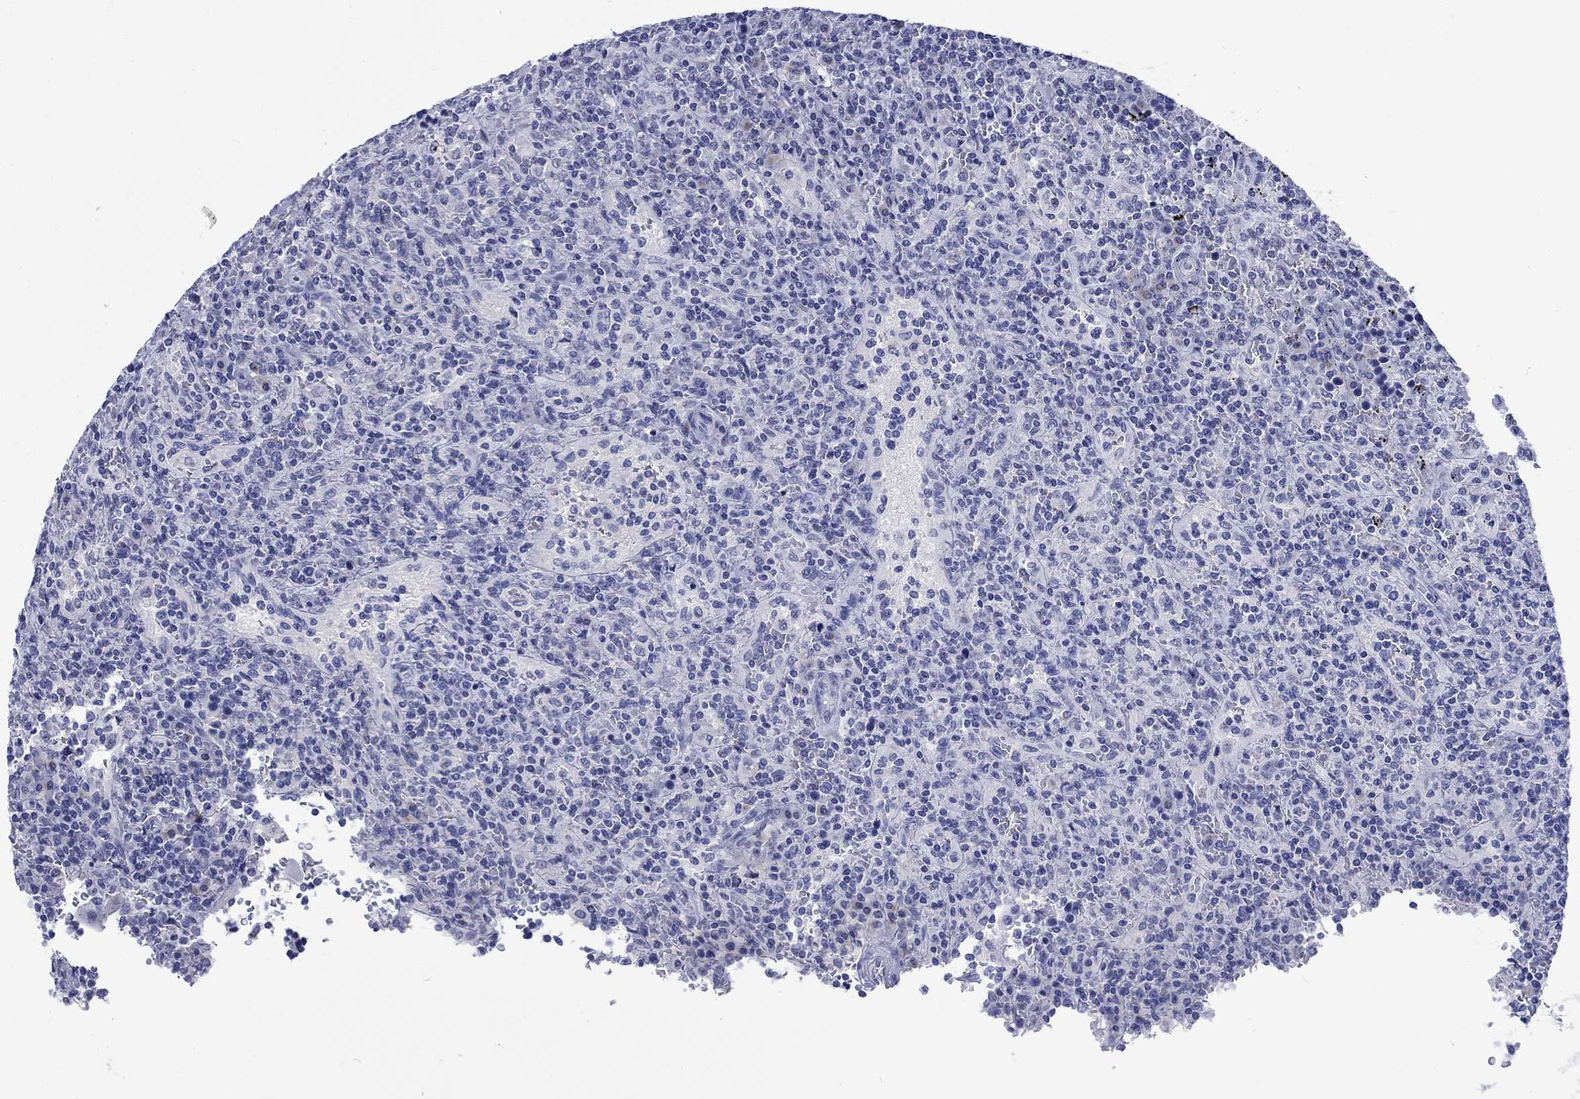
{"staining": {"intensity": "negative", "quantity": "none", "location": "none"}, "tissue": "lymphoma", "cell_type": "Tumor cells", "image_type": "cancer", "snomed": [{"axis": "morphology", "description": "Malignant lymphoma, non-Hodgkin's type, Low grade"}, {"axis": "topography", "description": "Spleen"}], "caption": "Photomicrograph shows no protein expression in tumor cells of low-grade malignant lymphoma, non-Hodgkin's type tissue. (Brightfield microscopy of DAB (3,3'-diaminobenzidine) immunohistochemistry (IHC) at high magnification).", "gene": "KRT76", "patient": {"sex": "male", "age": 62}}